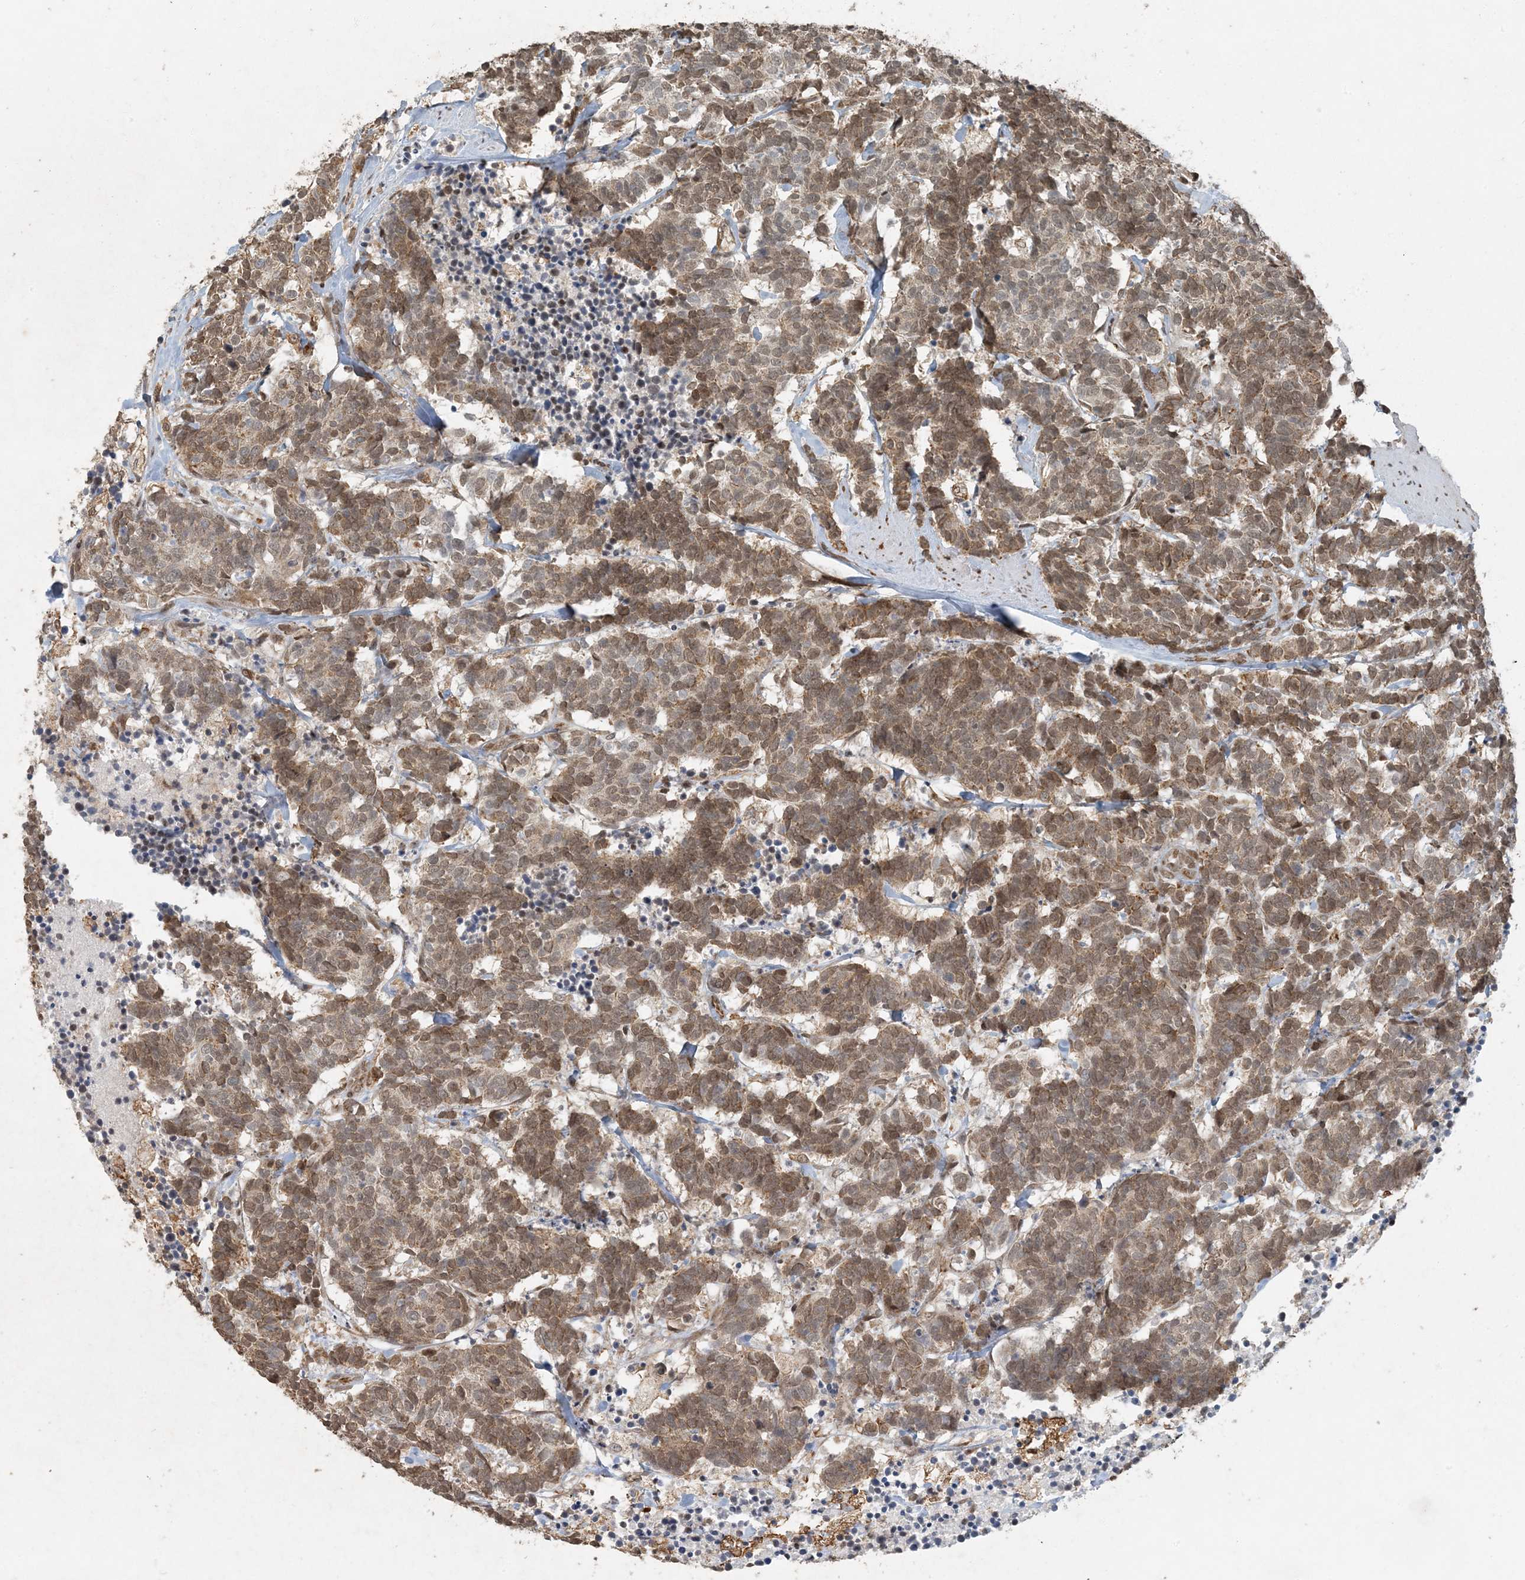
{"staining": {"intensity": "moderate", "quantity": ">75%", "location": "cytoplasmic/membranous,nuclear"}, "tissue": "carcinoid", "cell_type": "Tumor cells", "image_type": "cancer", "snomed": [{"axis": "morphology", "description": "Carcinoma, NOS"}, {"axis": "morphology", "description": "Carcinoid, malignant, NOS"}, {"axis": "topography", "description": "Urinary bladder"}], "caption": "This micrograph exhibits carcinoid stained with immunohistochemistry (IHC) to label a protein in brown. The cytoplasmic/membranous and nuclear of tumor cells show moderate positivity for the protein. Nuclei are counter-stained blue.", "gene": "AK9", "patient": {"sex": "male", "age": 57}}